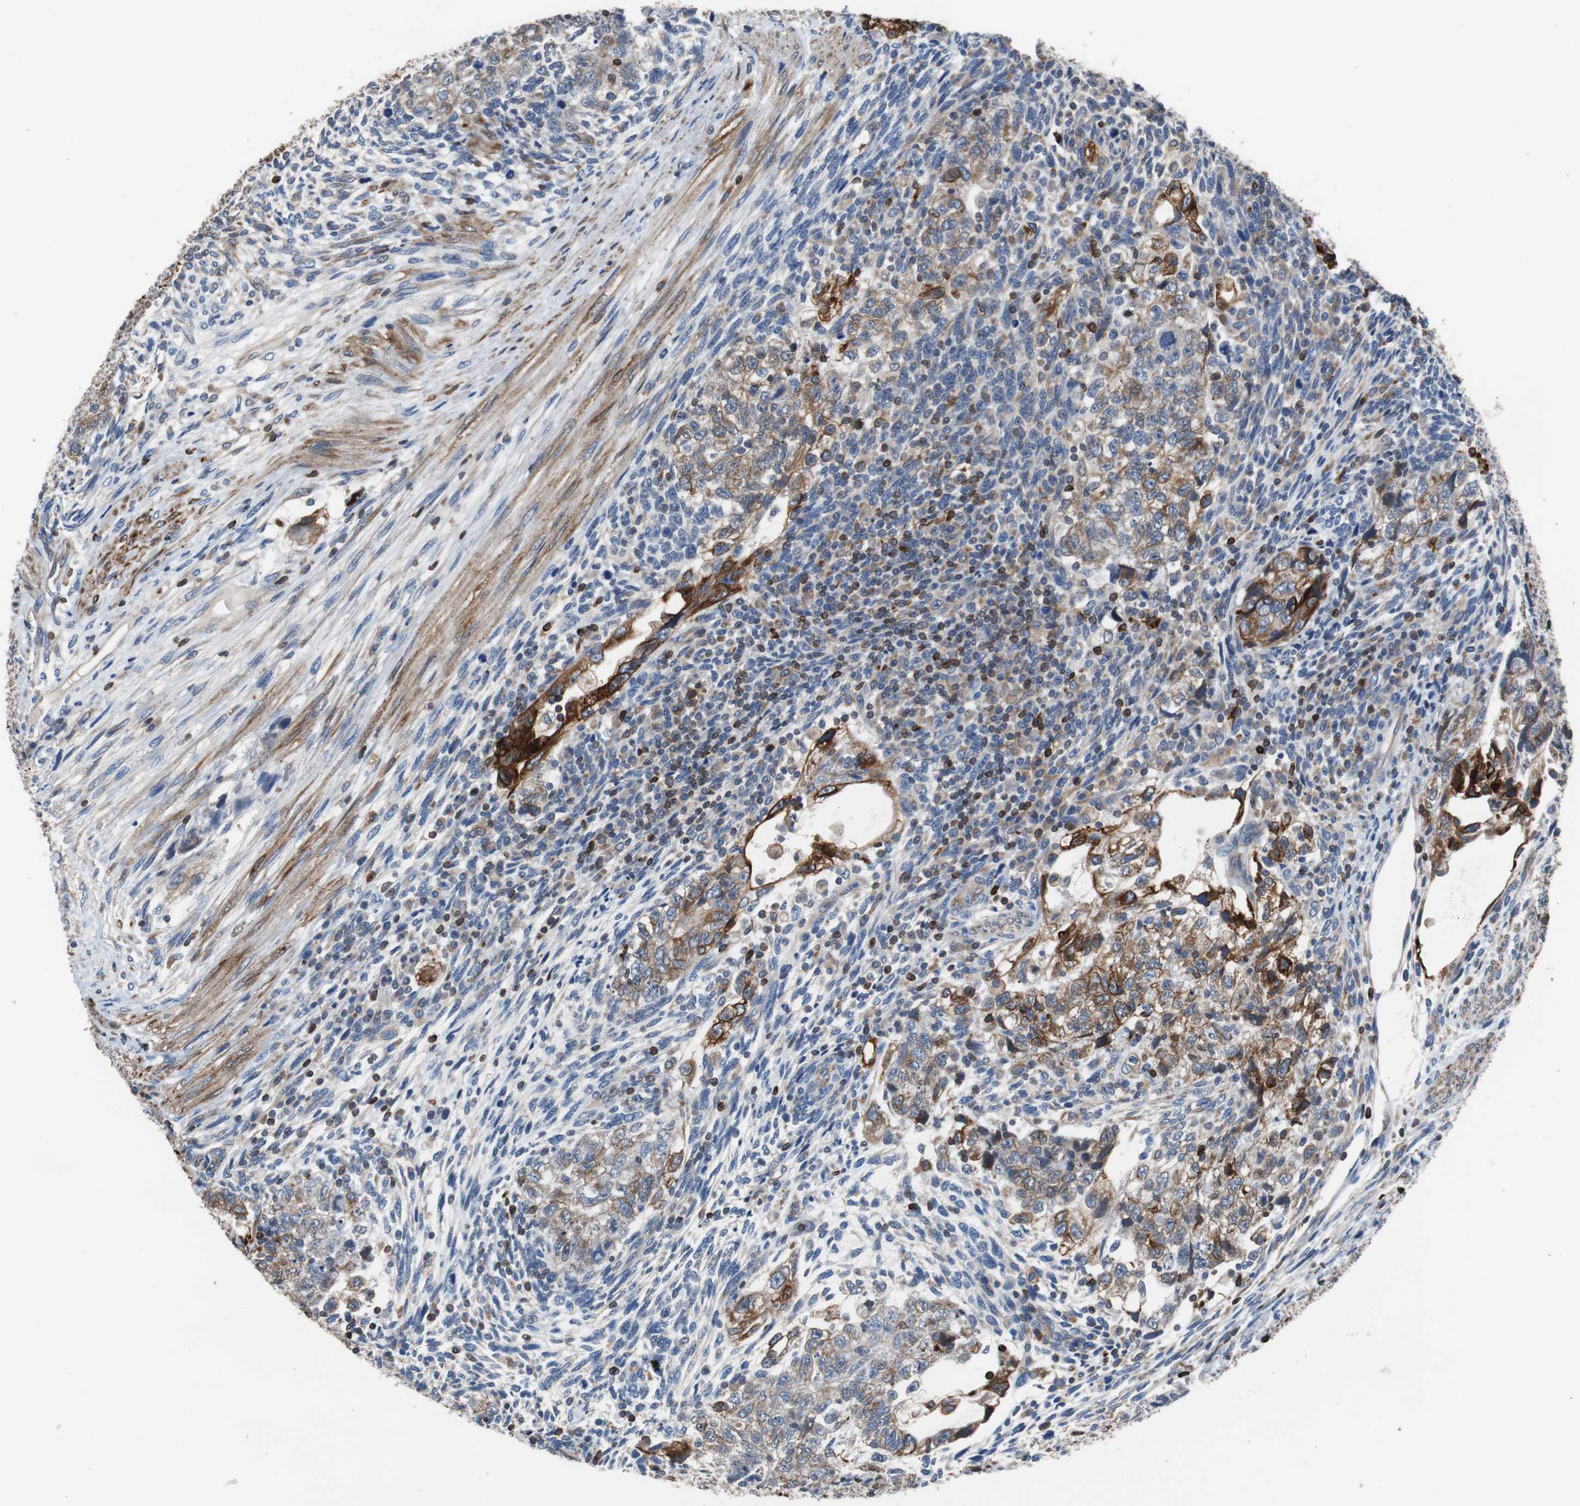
{"staining": {"intensity": "strong", "quantity": "25%-75%", "location": "cytoplasmic/membranous"}, "tissue": "testis cancer", "cell_type": "Tumor cells", "image_type": "cancer", "snomed": [{"axis": "morphology", "description": "Normal tissue, NOS"}, {"axis": "morphology", "description": "Carcinoma, Embryonal, NOS"}, {"axis": "topography", "description": "Testis"}], "caption": "Testis cancer (embryonal carcinoma) stained for a protein (brown) reveals strong cytoplasmic/membranous positive staining in approximately 25%-75% of tumor cells.", "gene": "PBXIP1", "patient": {"sex": "male", "age": 36}}